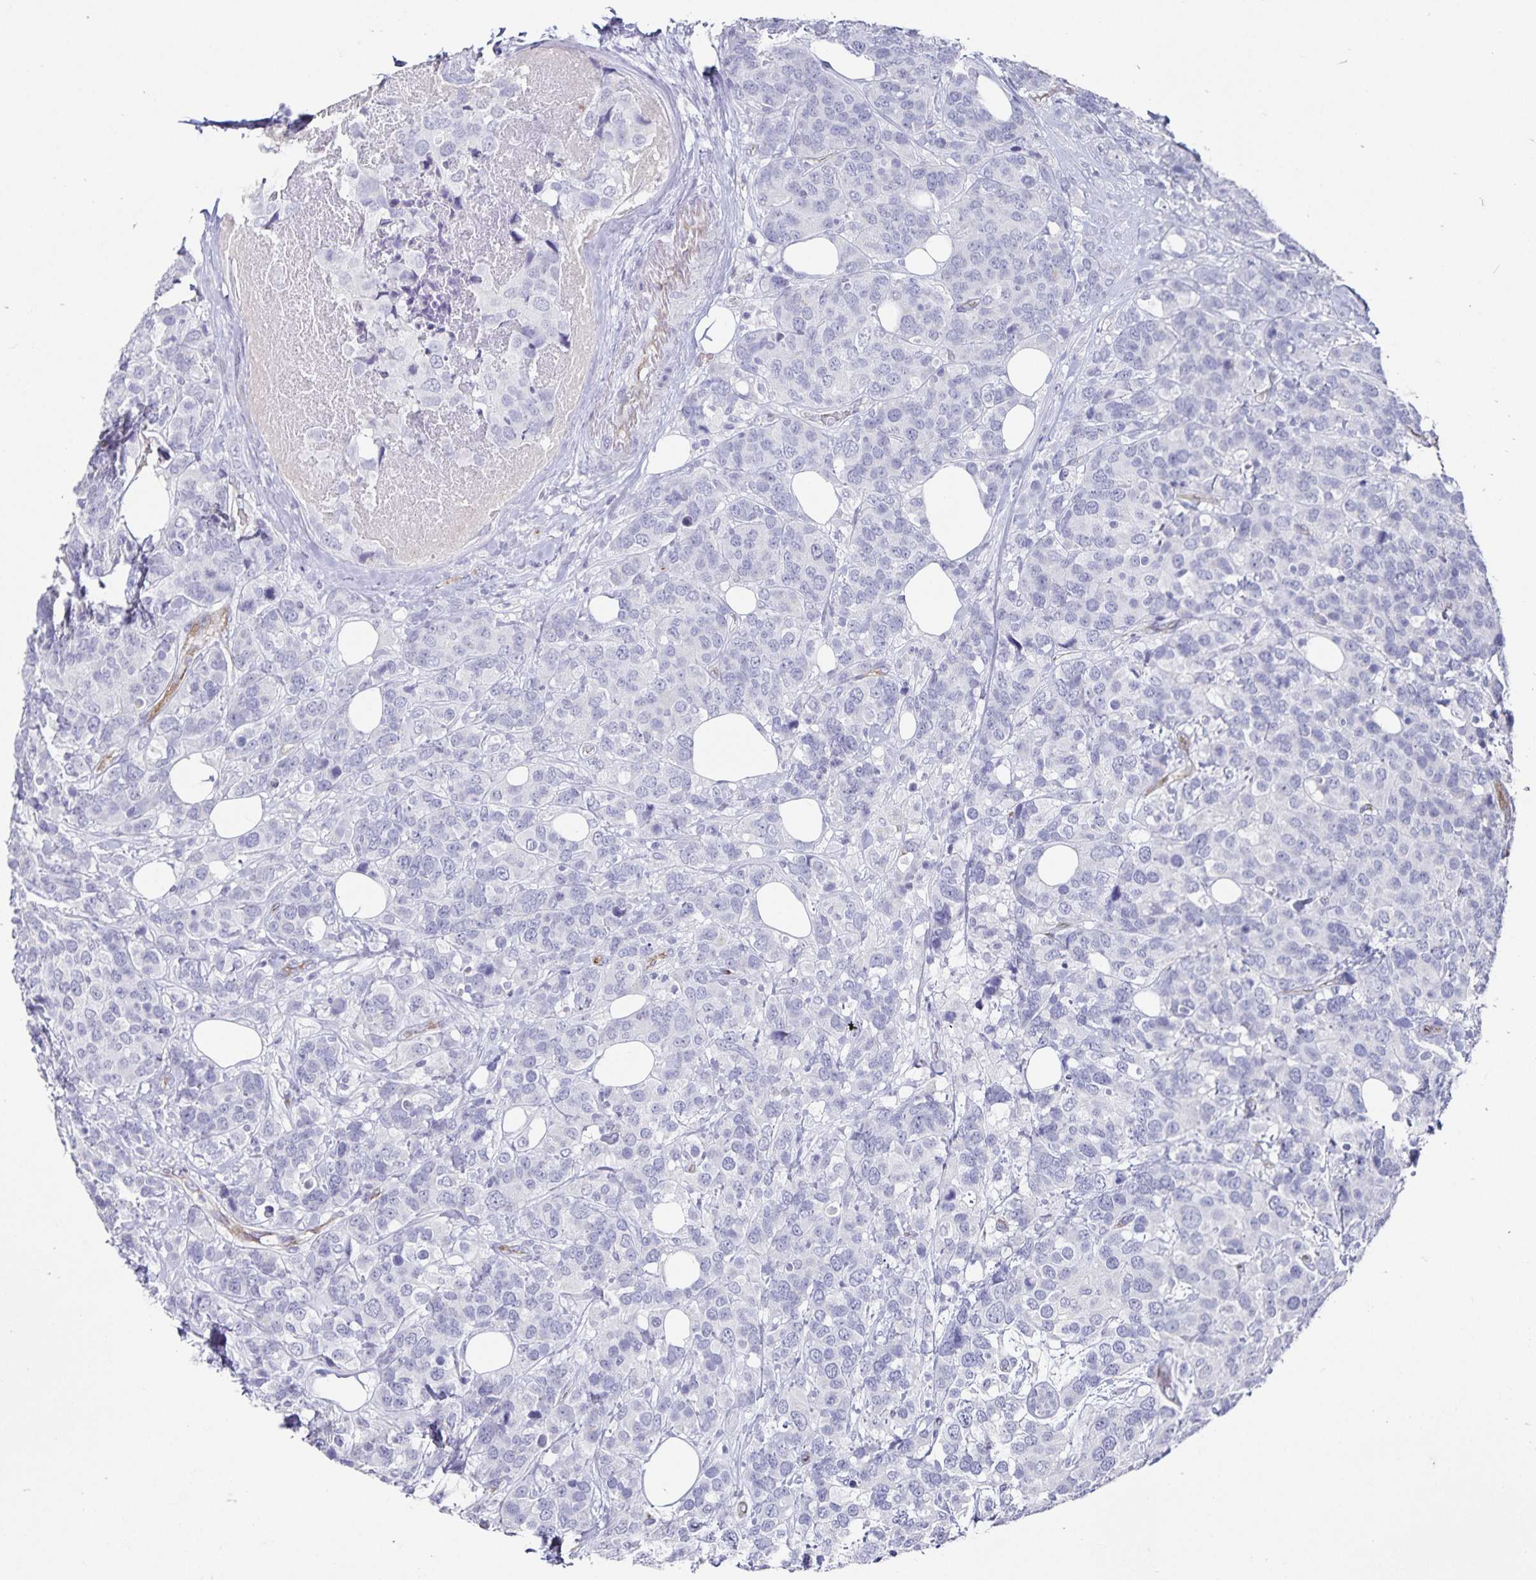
{"staining": {"intensity": "negative", "quantity": "none", "location": "none"}, "tissue": "breast cancer", "cell_type": "Tumor cells", "image_type": "cancer", "snomed": [{"axis": "morphology", "description": "Lobular carcinoma"}, {"axis": "topography", "description": "Breast"}], "caption": "Tumor cells are negative for brown protein staining in breast cancer (lobular carcinoma). The staining was performed using DAB (3,3'-diaminobenzidine) to visualize the protein expression in brown, while the nuclei were stained in blue with hematoxylin (Magnification: 20x).", "gene": "PODXL", "patient": {"sex": "female", "age": 59}}